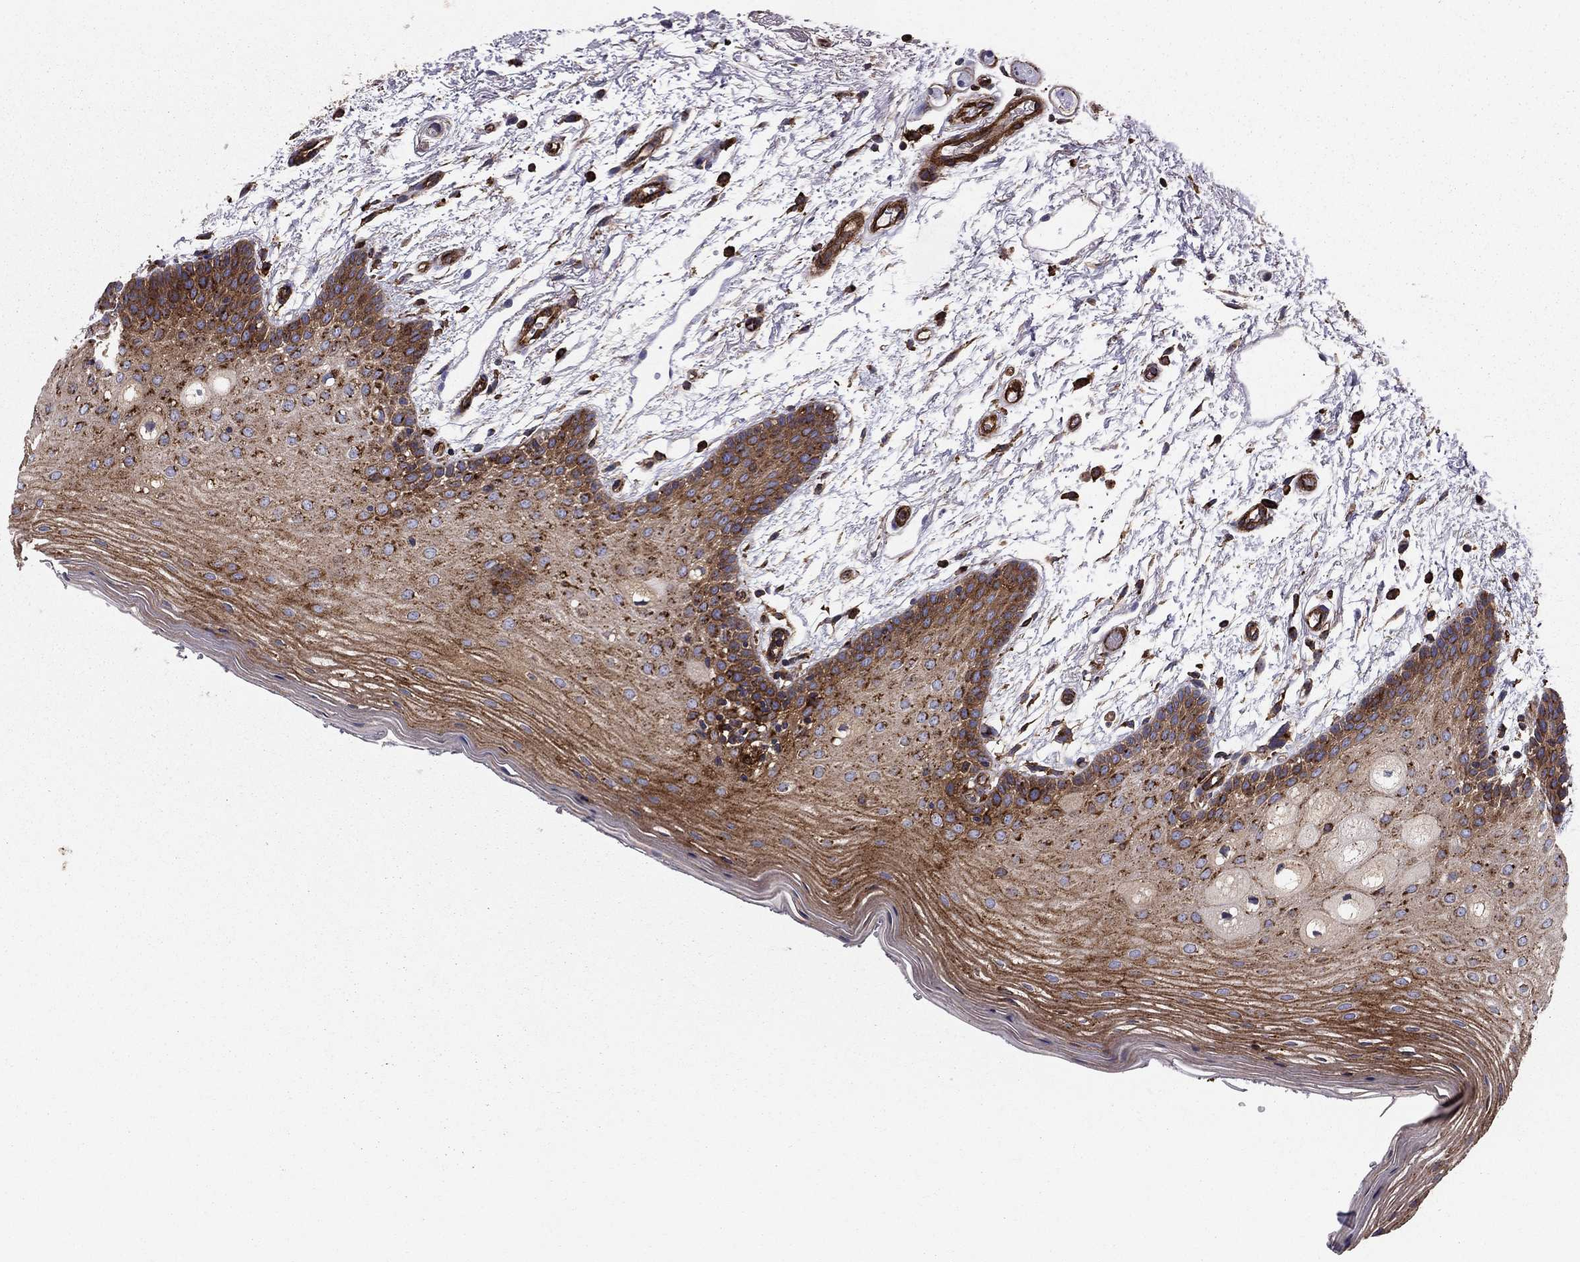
{"staining": {"intensity": "moderate", "quantity": ">75%", "location": "cytoplasmic/membranous"}, "tissue": "oral mucosa", "cell_type": "Squamous epithelial cells", "image_type": "normal", "snomed": [{"axis": "morphology", "description": "Normal tissue, NOS"}, {"axis": "topography", "description": "Oral tissue"}, {"axis": "topography", "description": "Tounge, NOS"}], "caption": "Squamous epithelial cells demonstrate moderate cytoplasmic/membranous staining in about >75% of cells in unremarkable oral mucosa.", "gene": "EHBP1L1", "patient": {"sex": "female", "age": 86}}